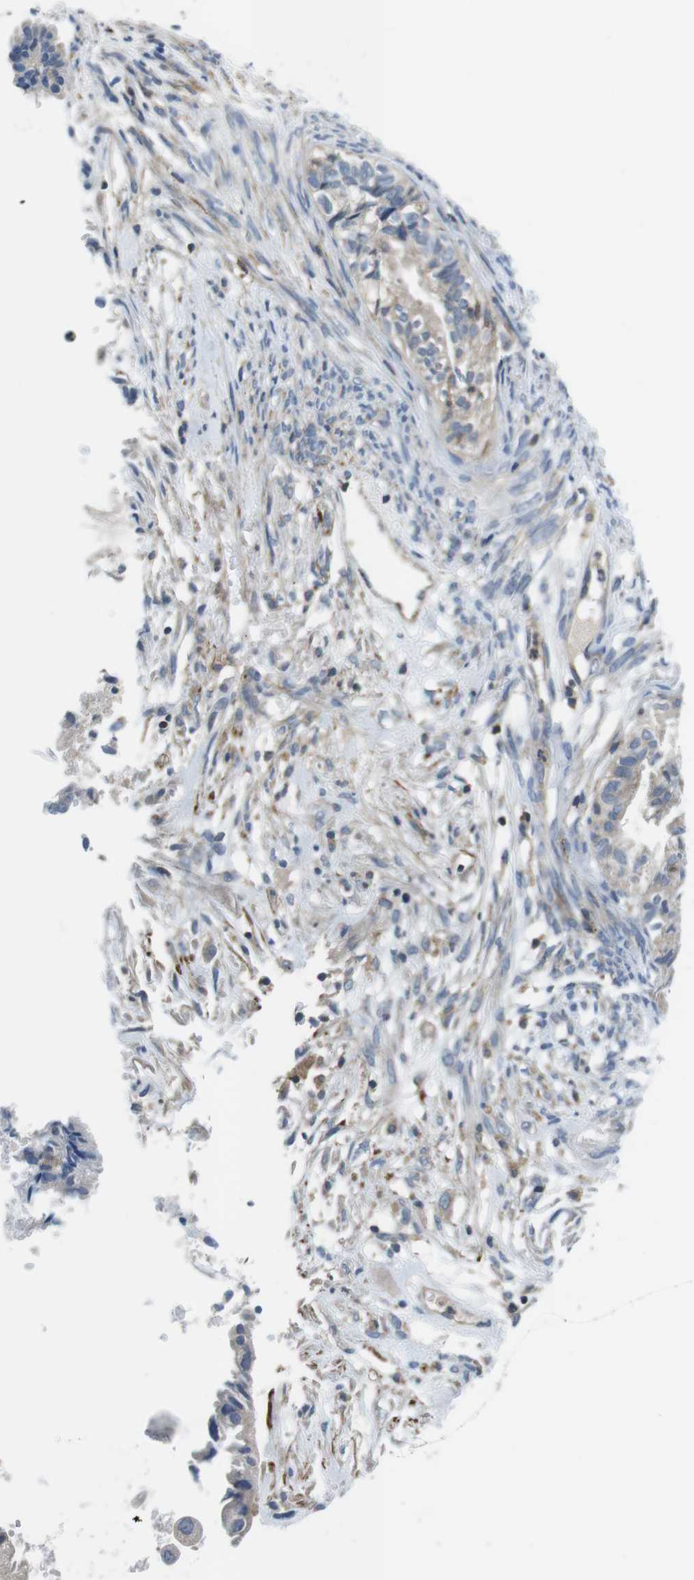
{"staining": {"intensity": "negative", "quantity": "none", "location": "none"}, "tissue": "cervical cancer", "cell_type": "Tumor cells", "image_type": "cancer", "snomed": [{"axis": "morphology", "description": "Normal tissue, NOS"}, {"axis": "morphology", "description": "Adenocarcinoma, NOS"}, {"axis": "topography", "description": "Cervix"}, {"axis": "topography", "description": "Endometrium"}], "caption": "Tumor cells show no significant protein staining in adenocarcinoma (cervical).", "gene": "PIK3CD", "patient": {"sex": "female", "age": 86}}